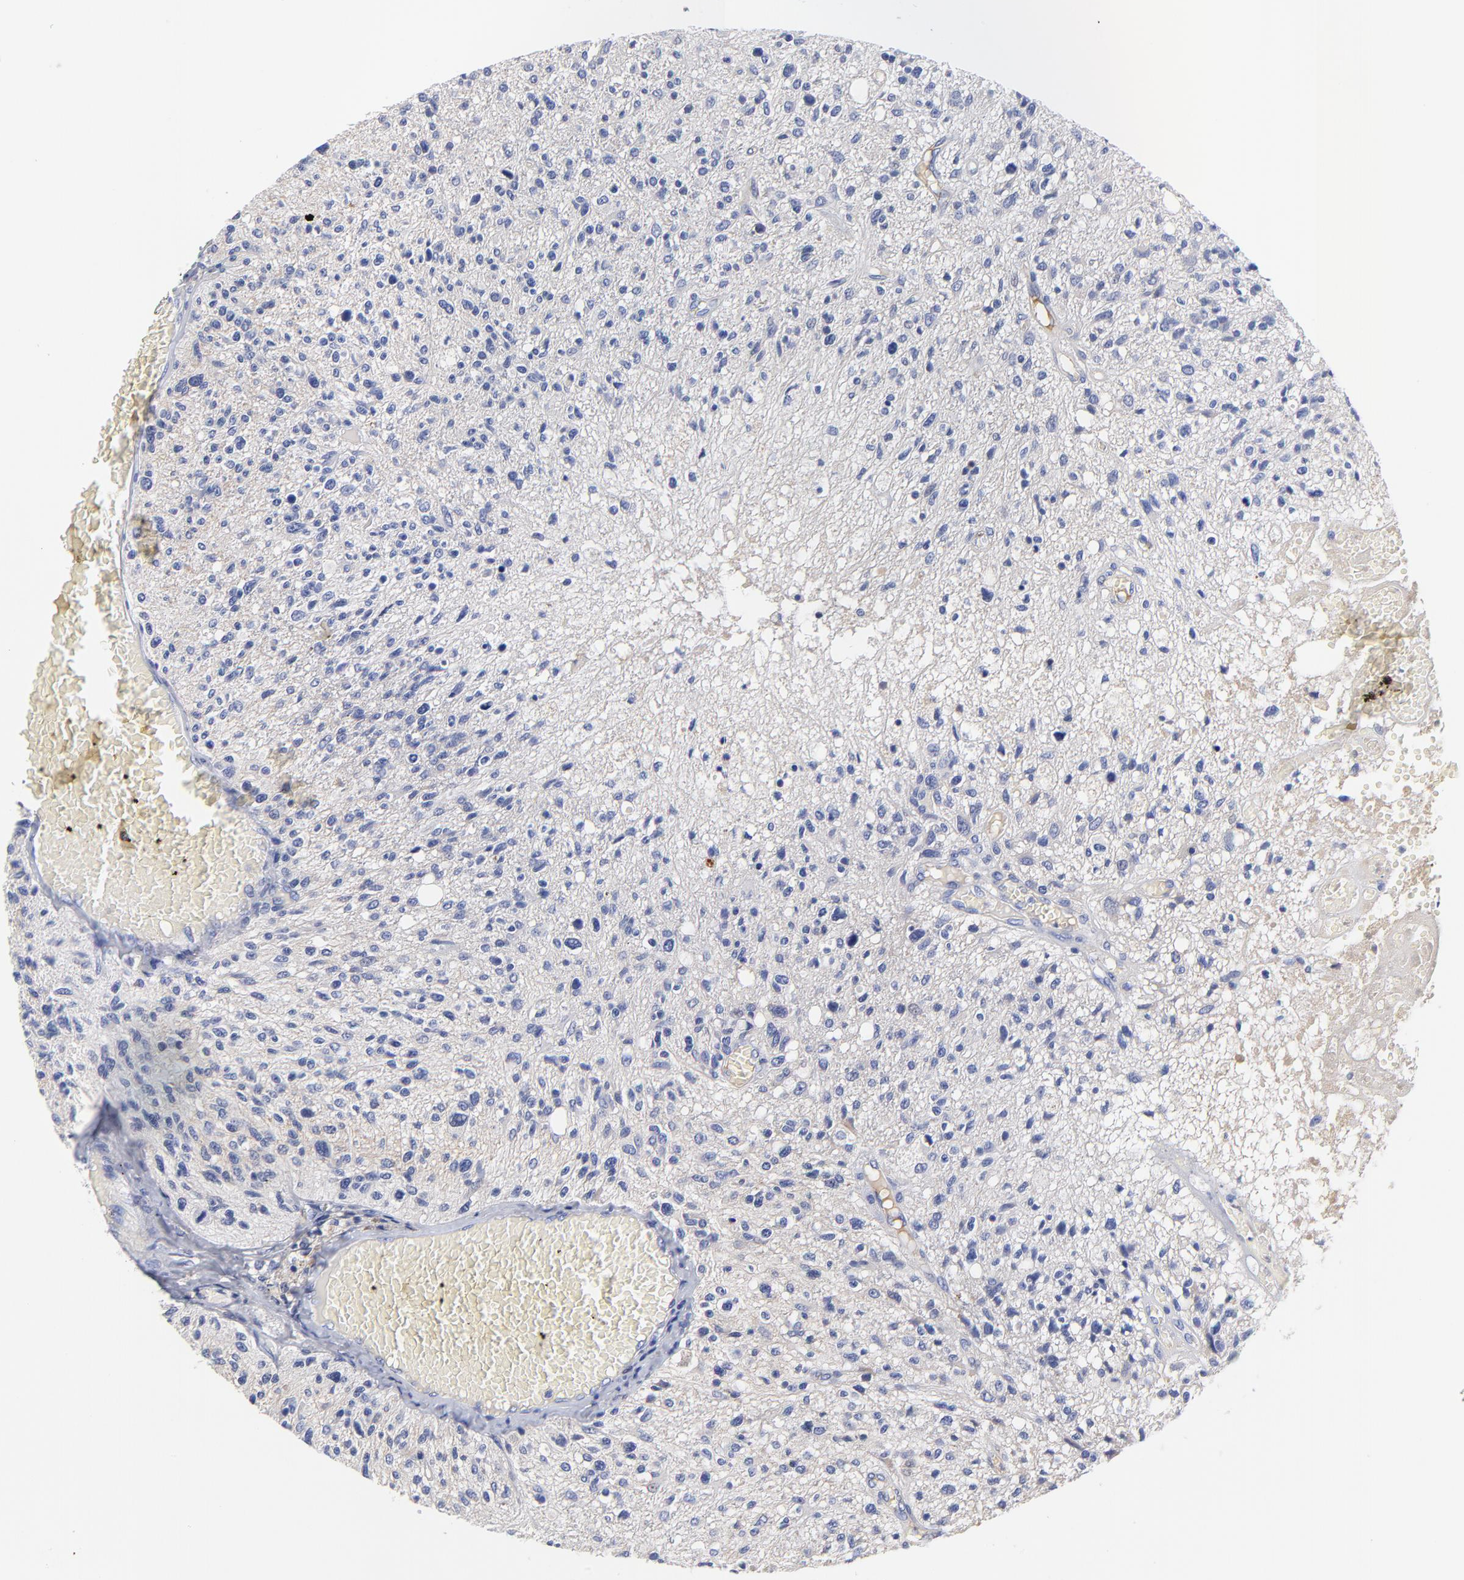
{"staining": {"intensity": "negative", "quantity": "none", "location": "none"}, "tissue": "glioma", "cell_type": "Tumor cells", "image_type": "cancer", "snomed": [{"axis": "morphology", "description": "Glioma, malignant, High grade"}, {"axis": "topography", "description": "Cerebral cortex"}], "caption": "Immunohistochemistry histopathology image of neoplastic tissue: human malignant high-grade glioma stained with DAB (3,3'-diaminobenzidine) exhibits no significant protein expression in tumor cells. (DAB (3,3'-diaminobenzidine) IHC with hematoxylin counter stain).", "gene": "IGLV3-10", "patient": {"sex": "male", "age": 76}}